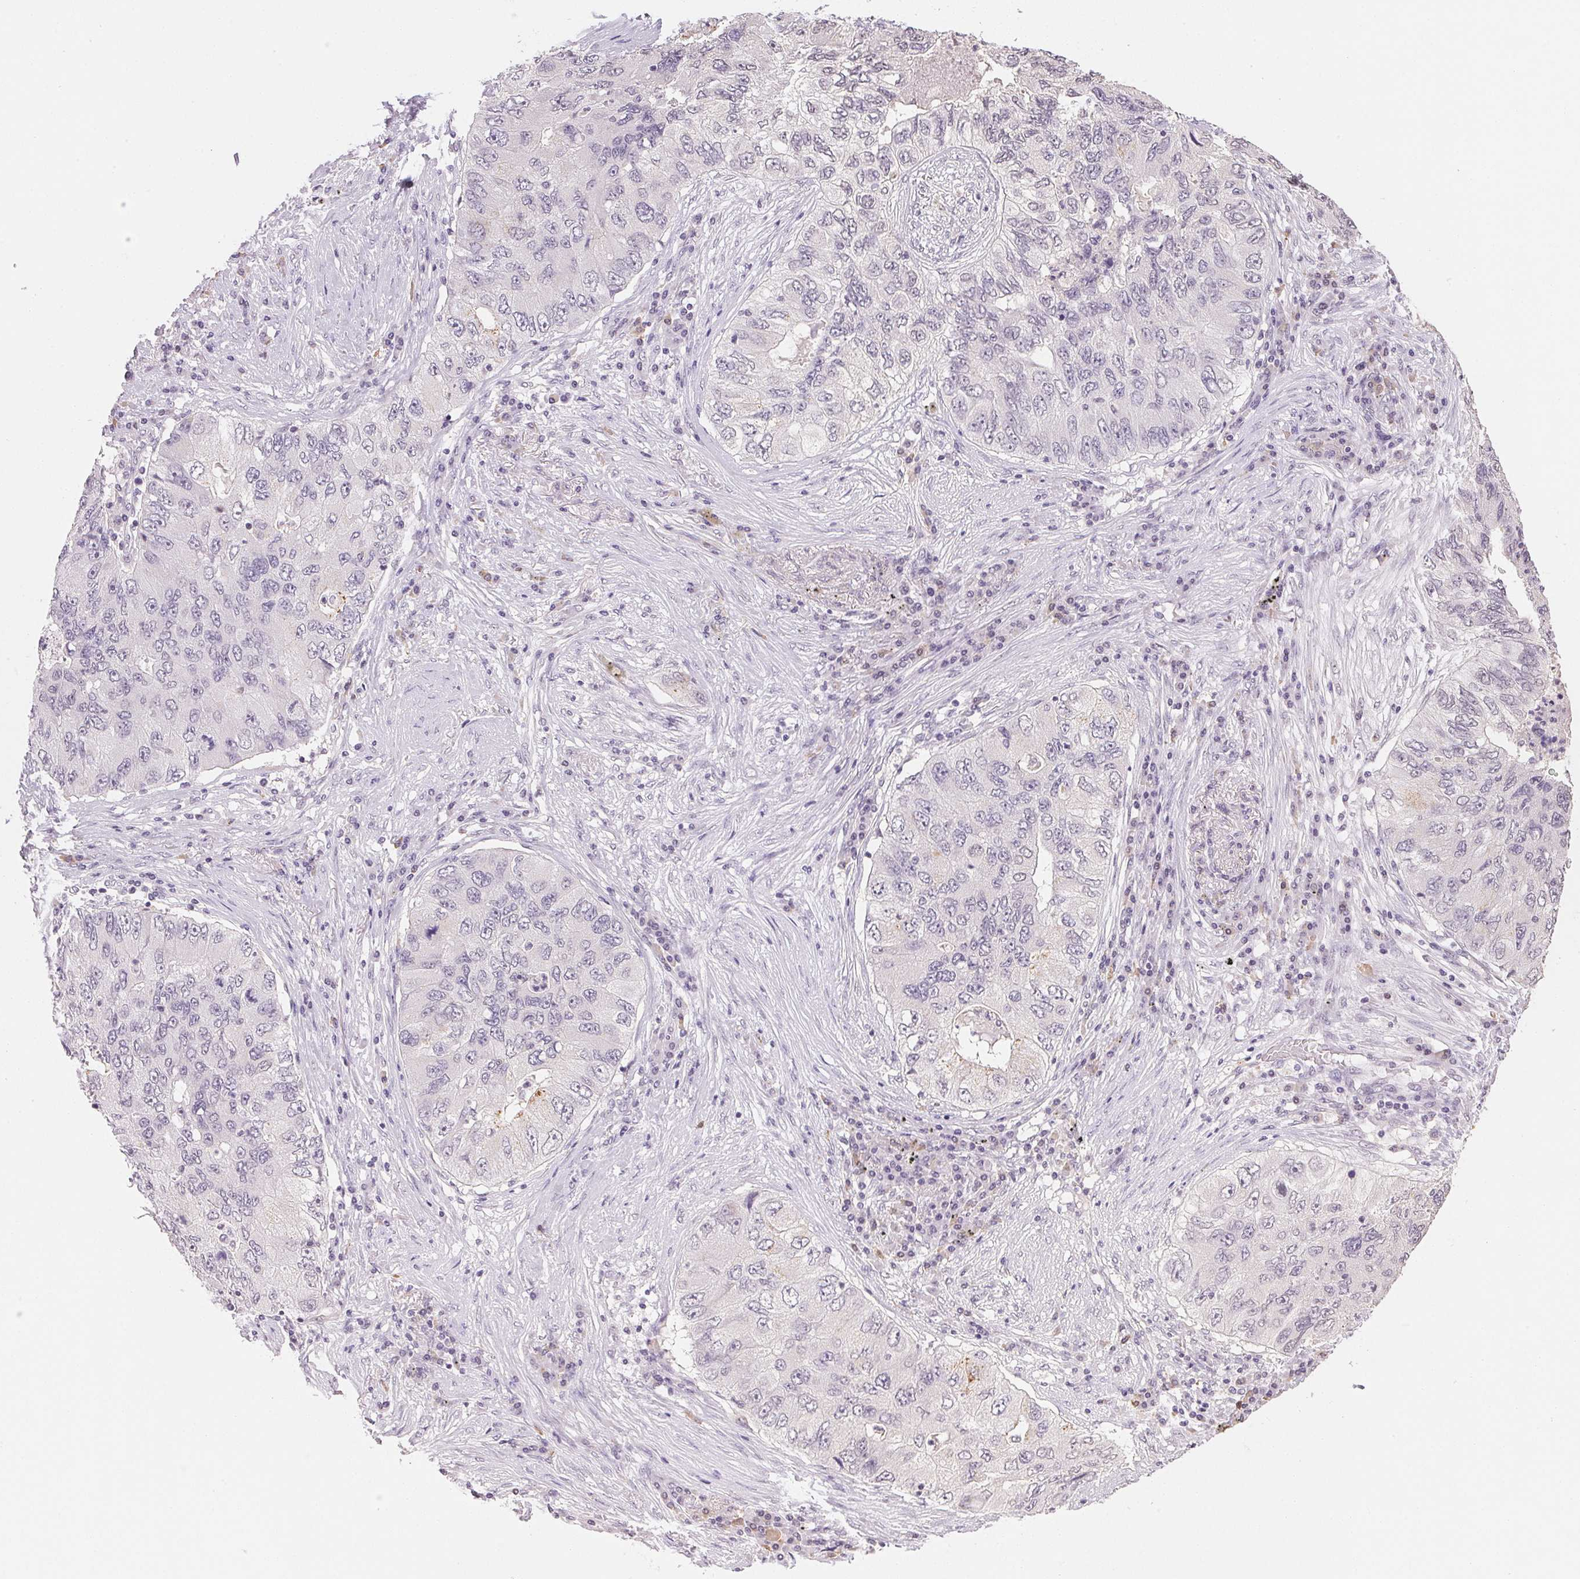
{"staining": {"intensity": "negative", "quantity": "none", "location": "none"}, "tissue": "lung cancer", "cell_type": "Tumor cells", "image_type": "cancer", "snomed": [{"axis": "morphology", "description": "Adenocarcinoma, NOS"}, {"axis": "morphology", "description": "Adenocarcinoma, metastatic, NOS"}, {"axis": "topography", "description": "Lymph node"}, {"axis": "topography", "description": "Lung"}], "caption": "High magnification brightfield microscopy of lung adenocarcinoma stained with DAB (brown) and counterstained with hematoxylin (blue): tumor cells show no significant staining.", "gene": "FNDC4", "patient": {"sex": "female", "age": 54}}